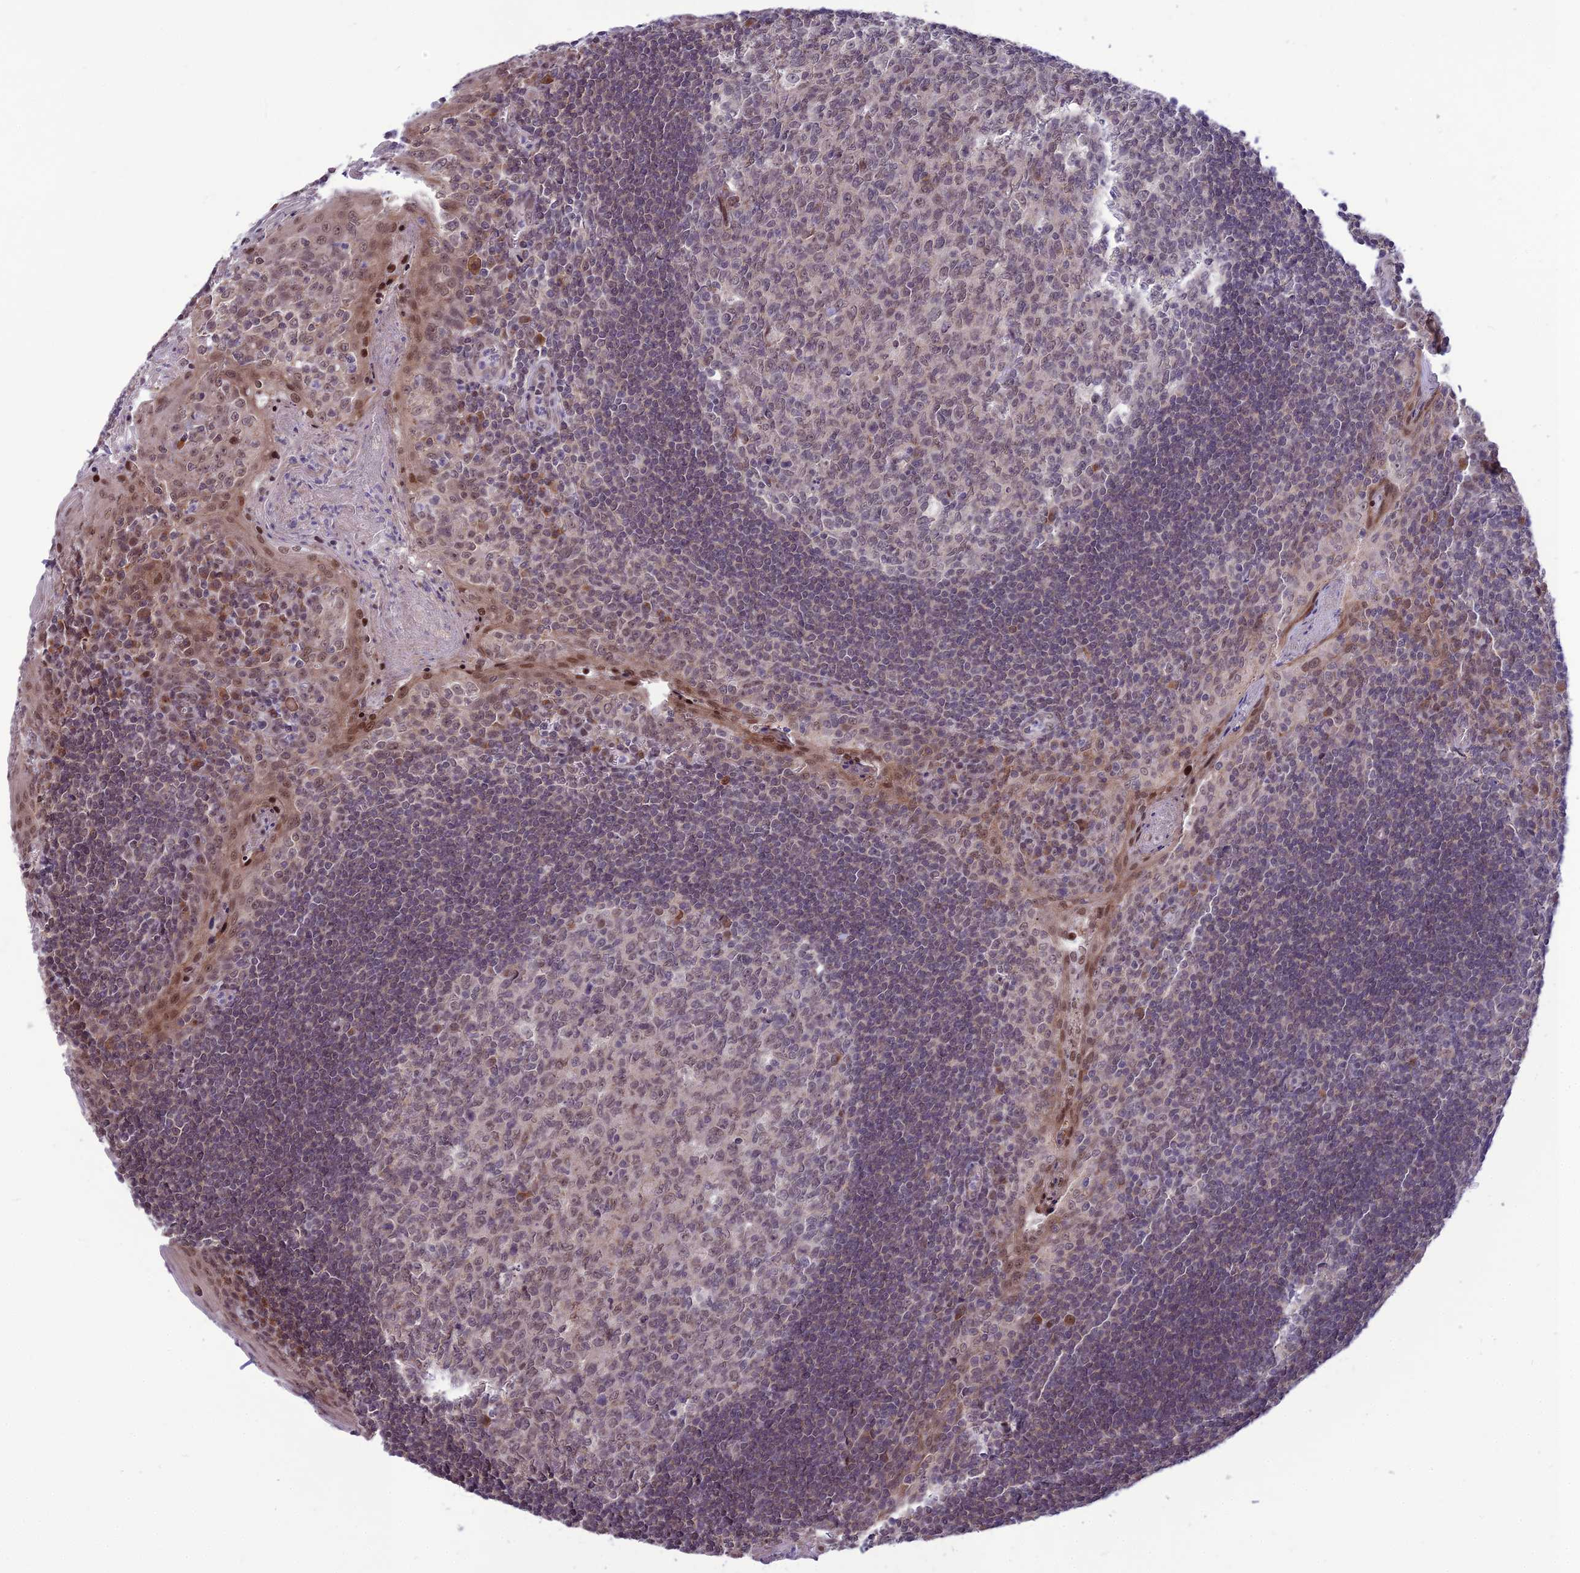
{"staining": {"intensity": "weak", "quantity": "<25%", "location": "nuclear"}, "tissue": "tonsil", "cell_type": "Germinal center cells", "image_type": "normal", "snomed": [{"axis": "morphology", "description": "Normal tissue, NOS"}, {"axis": "topography", "description": "Tonsil"}], "caption": "Germinal center cells are negative for protein expression in benign human tonsil. (Brightfield microscopy of DAB (3,3'-diaminobenzidine) immunohistochemistry (IHC) at high magnification).", "gene": "FBRS", "patient": {"sex": "male", "age": 27}}